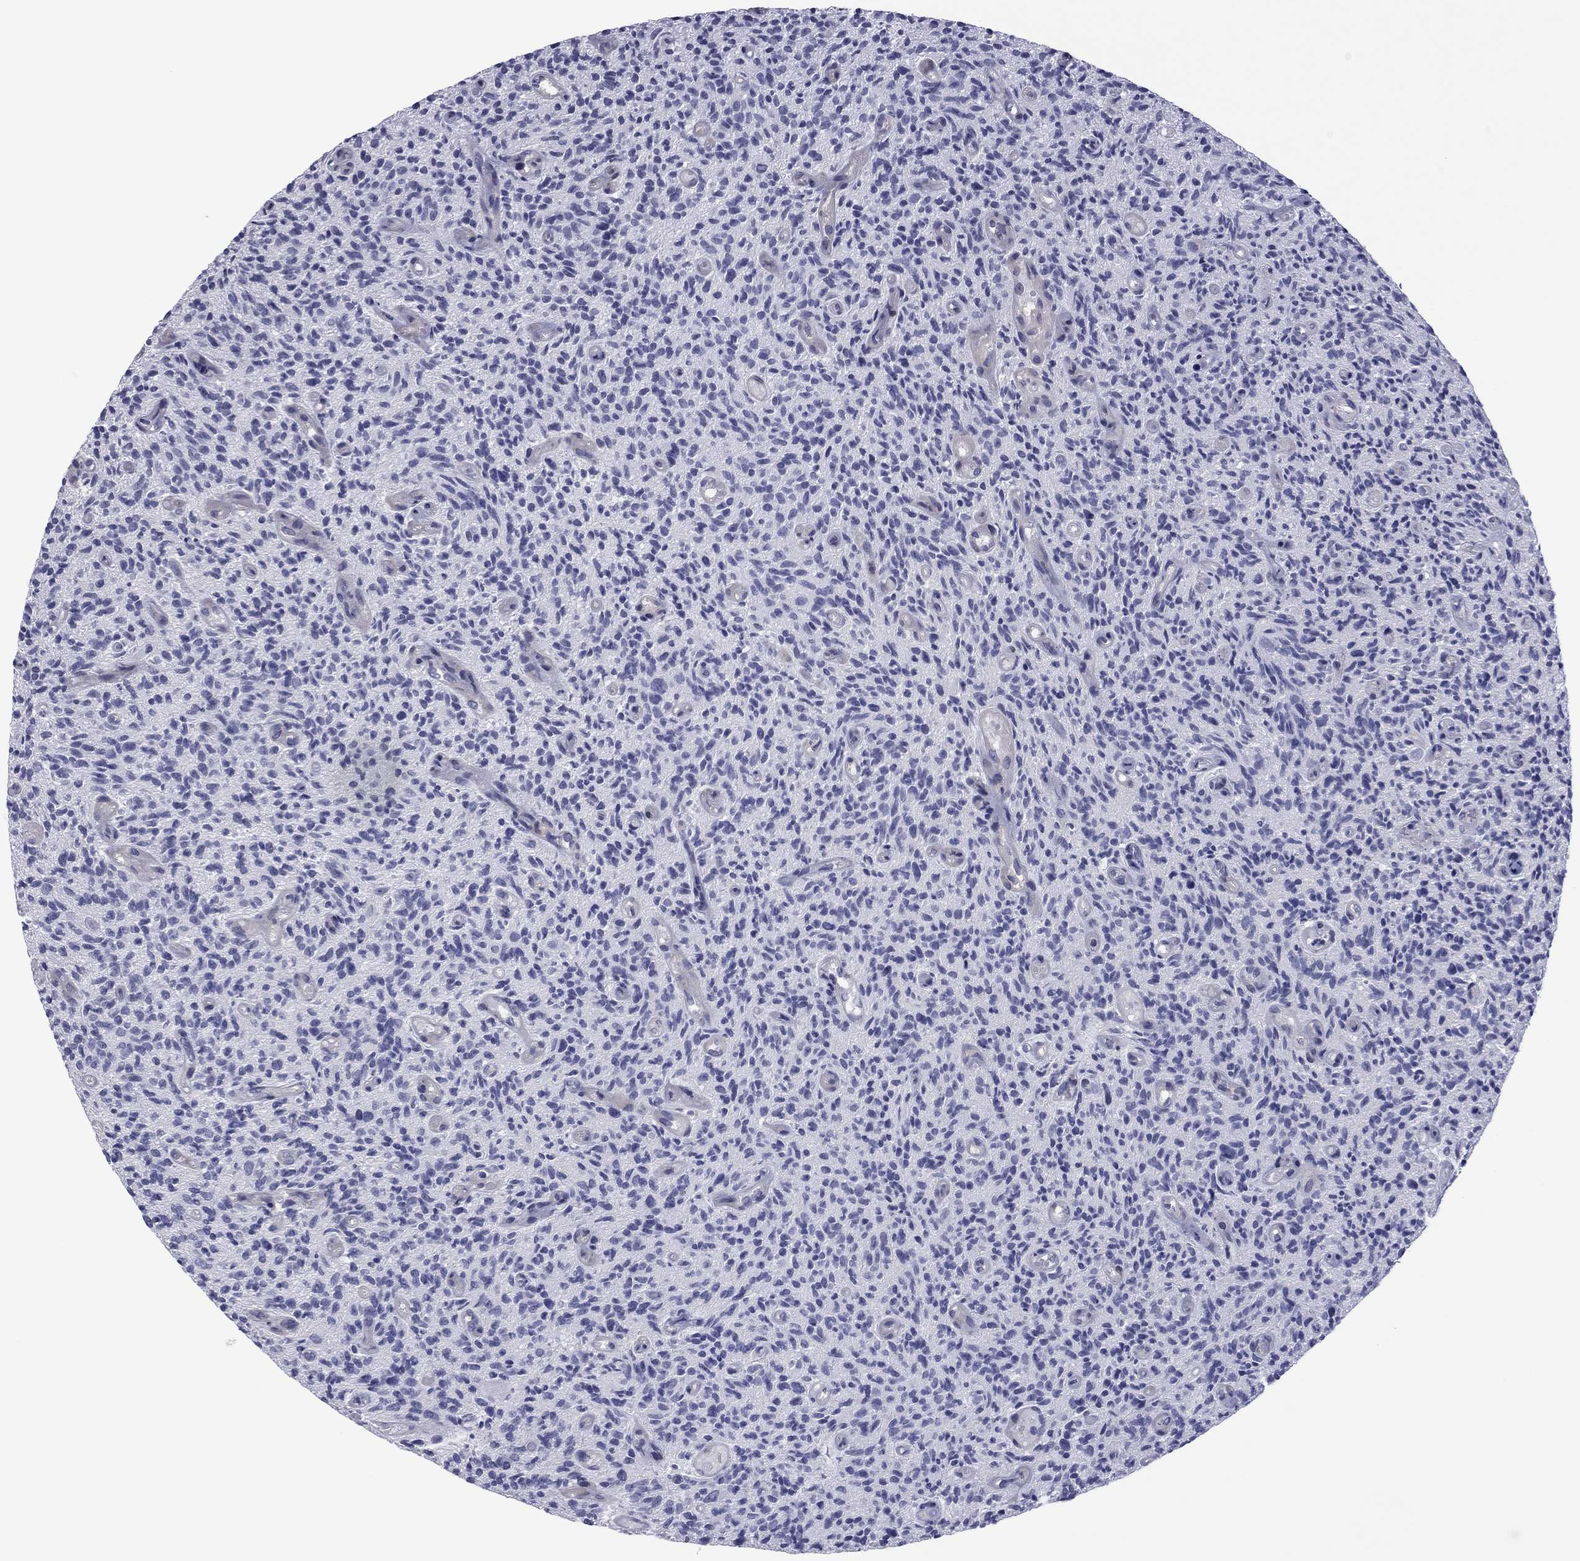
{"staining": {"intensity": "negative", "quantity": "none", "location": "none"}, "tissue": "glioma", "cell_type": "Tumor cells", "image_type": "cancer", "snomed": [{"axis": "morphology", "description": "Glioma, malignant, High grade"}, {"axis": "topography", "description": "Brain"}], "caption": "Immunohistochemical staining of malignant glioma (high-grade) shows no significant positivity in tumor cells.", "gene": "POU5F2", "patient": {"sex": "male", "age": 64}}